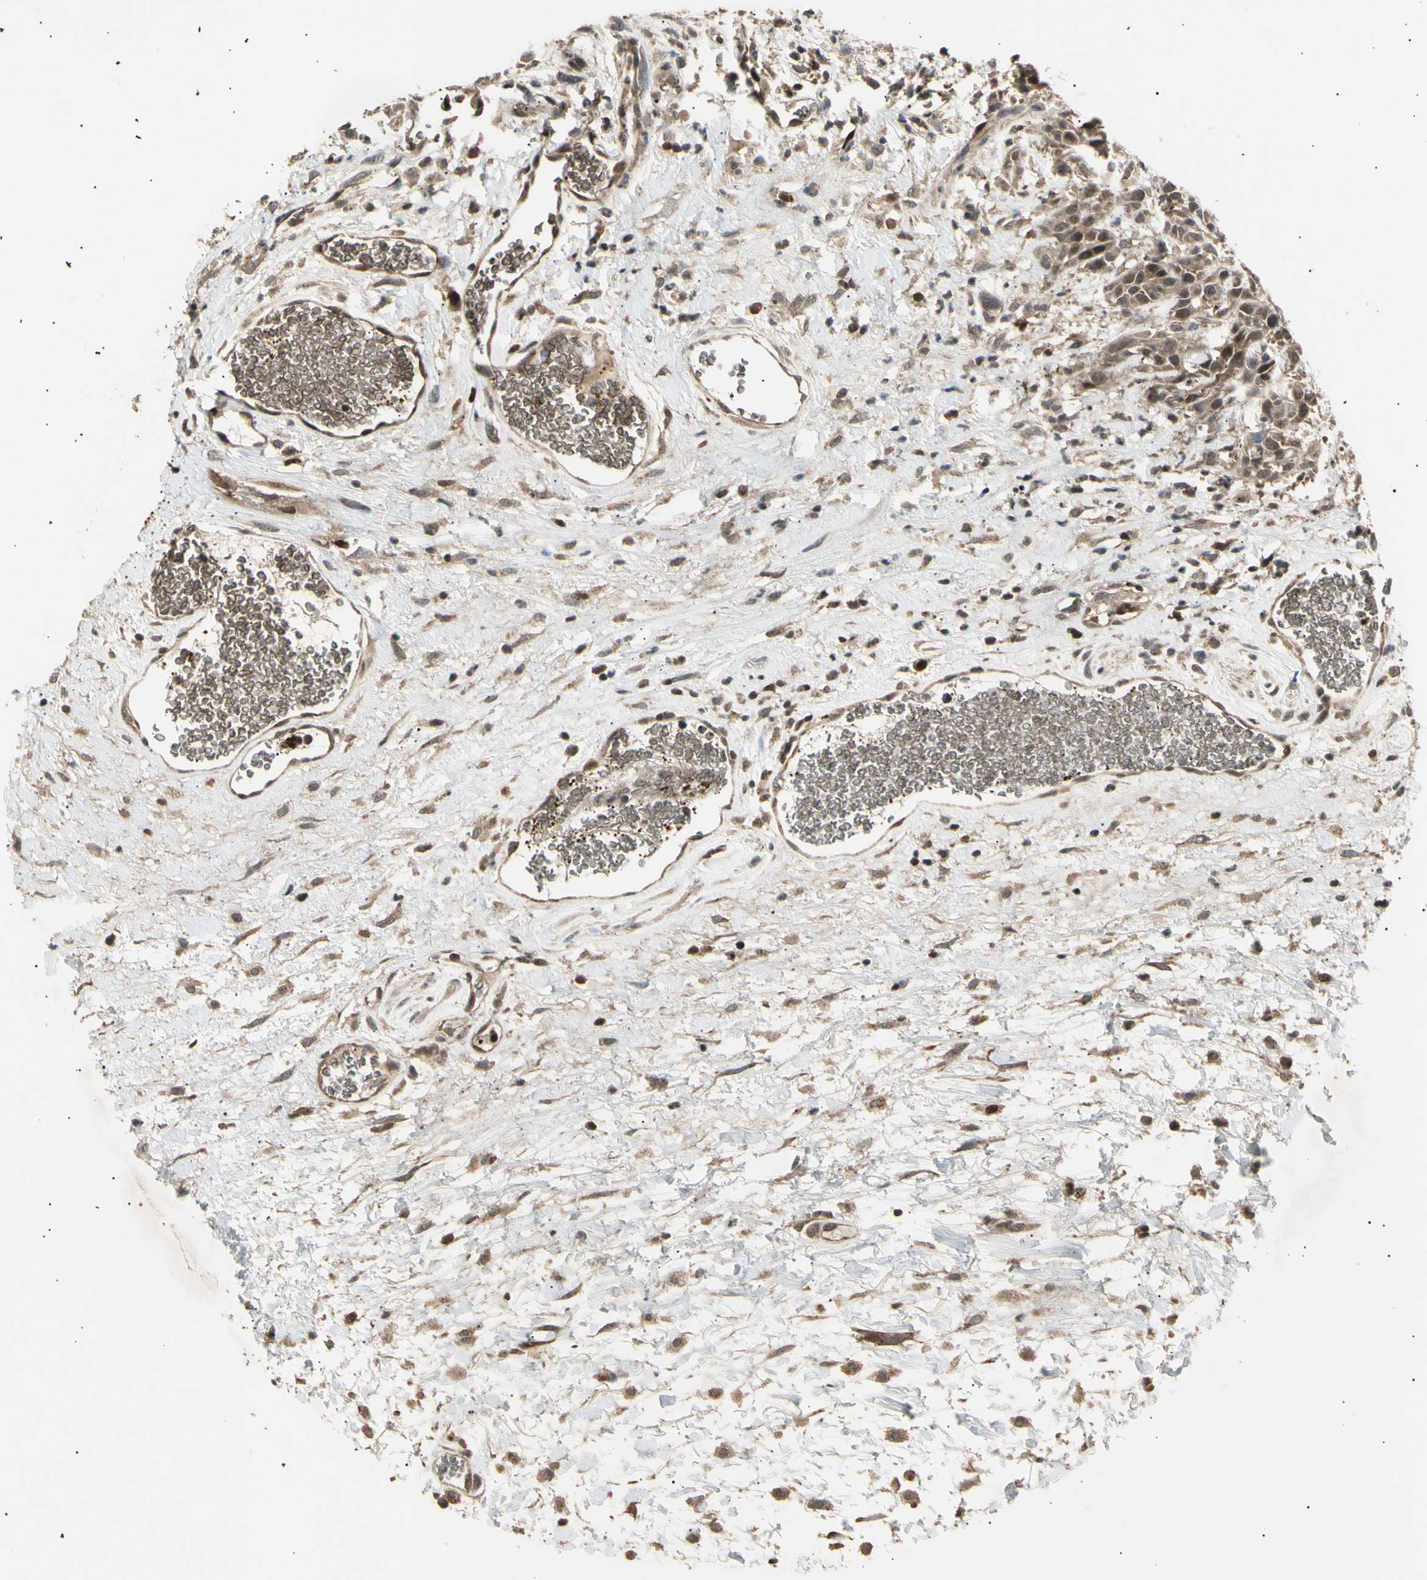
{"staining": {"intensity": "weak", "quantity": ">75%", "location": "cytoplasmic/membranous,nuclear"}, "tissue": "head and neck cancer", "cell_type": "Tumor cells", "image_type": "cancer", "snomed": [{"axis": "morphology", "description": "Normal tissue, NOS"}, {"axis": "morphology", "description": "Squamous cell carcinoma, NOS"}, {"axis": "topography", "description": "Cartilage tissue"}, {"axis": "topography", "description": "Head-Neck"}], "caption": "Immunohistochemistry (DAB) staining of head and neck cancer (squamous cell carcinoma) shows weak cytoplasmic/membranous and nuclear protein staining in approximately >75% of tumor cells. The staining was performed using DAB, with brown indicating positive protein expression. Nuclei are stained blue with hematoxylin.", "gene": "NUAK2", "patient": {"sex": "male", "age": 62}}